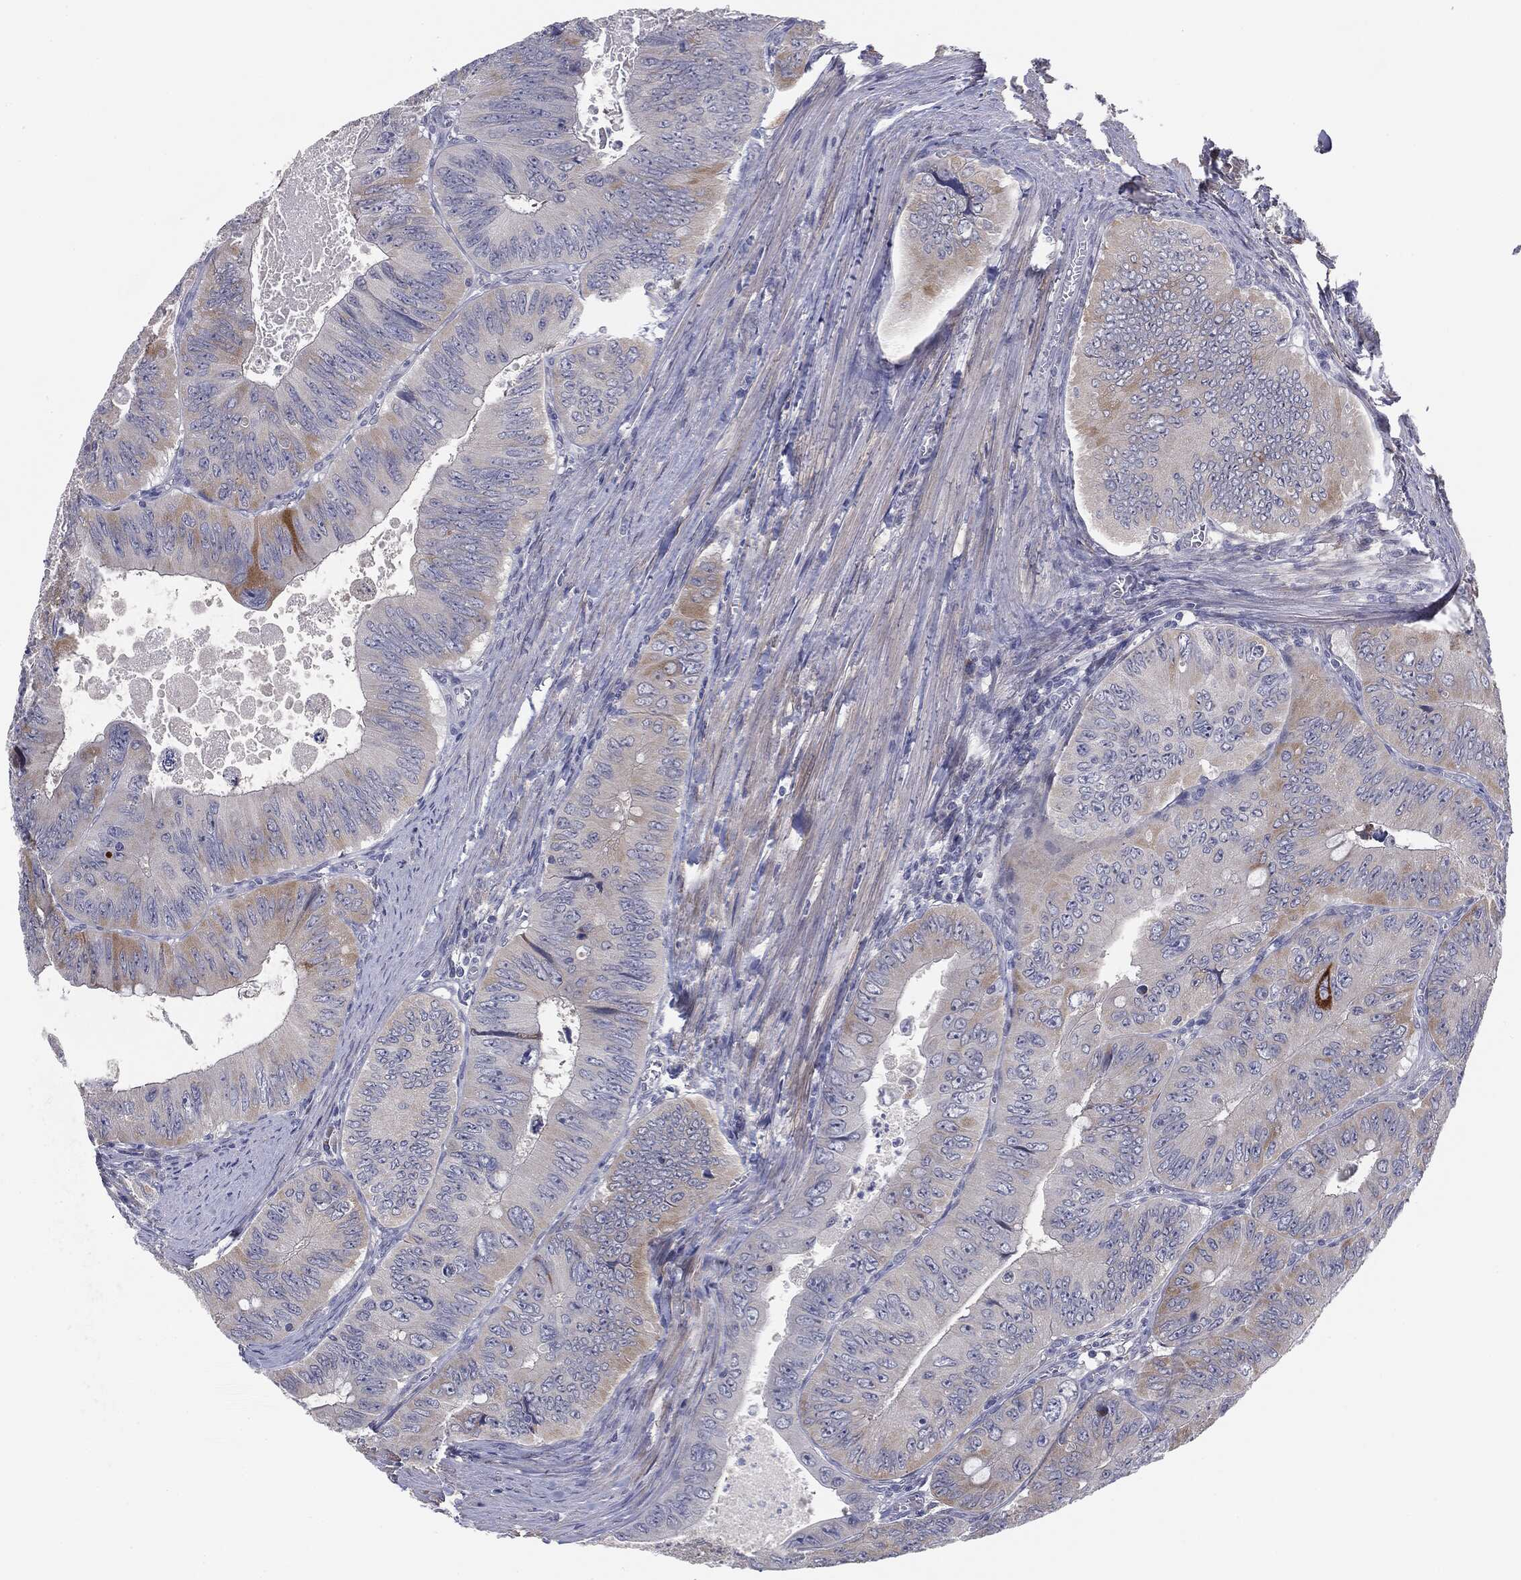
{"staining": {"intensity": "moderate", "quantity": "<25%", "location": "cytoplasmic/membranous"}, "tissue": "colorectal cancer", "cell_type": "Tumor cells", "image_type": "cancer", "snomed": [{"axis": "morphology", "description": "Adenocarcinoma, NOS"}, {"axis": "topography", "description": "Colon"}], "caption": "A micrograph showing moderate cytoplasmic/membranous expression in approximately <25% of tumor cells in colorectal adenocarcinoma, as visualized by brown immunohistochemical staining.", "gene": "KRT5", "patient": {"sex": "female", "age": 84}}